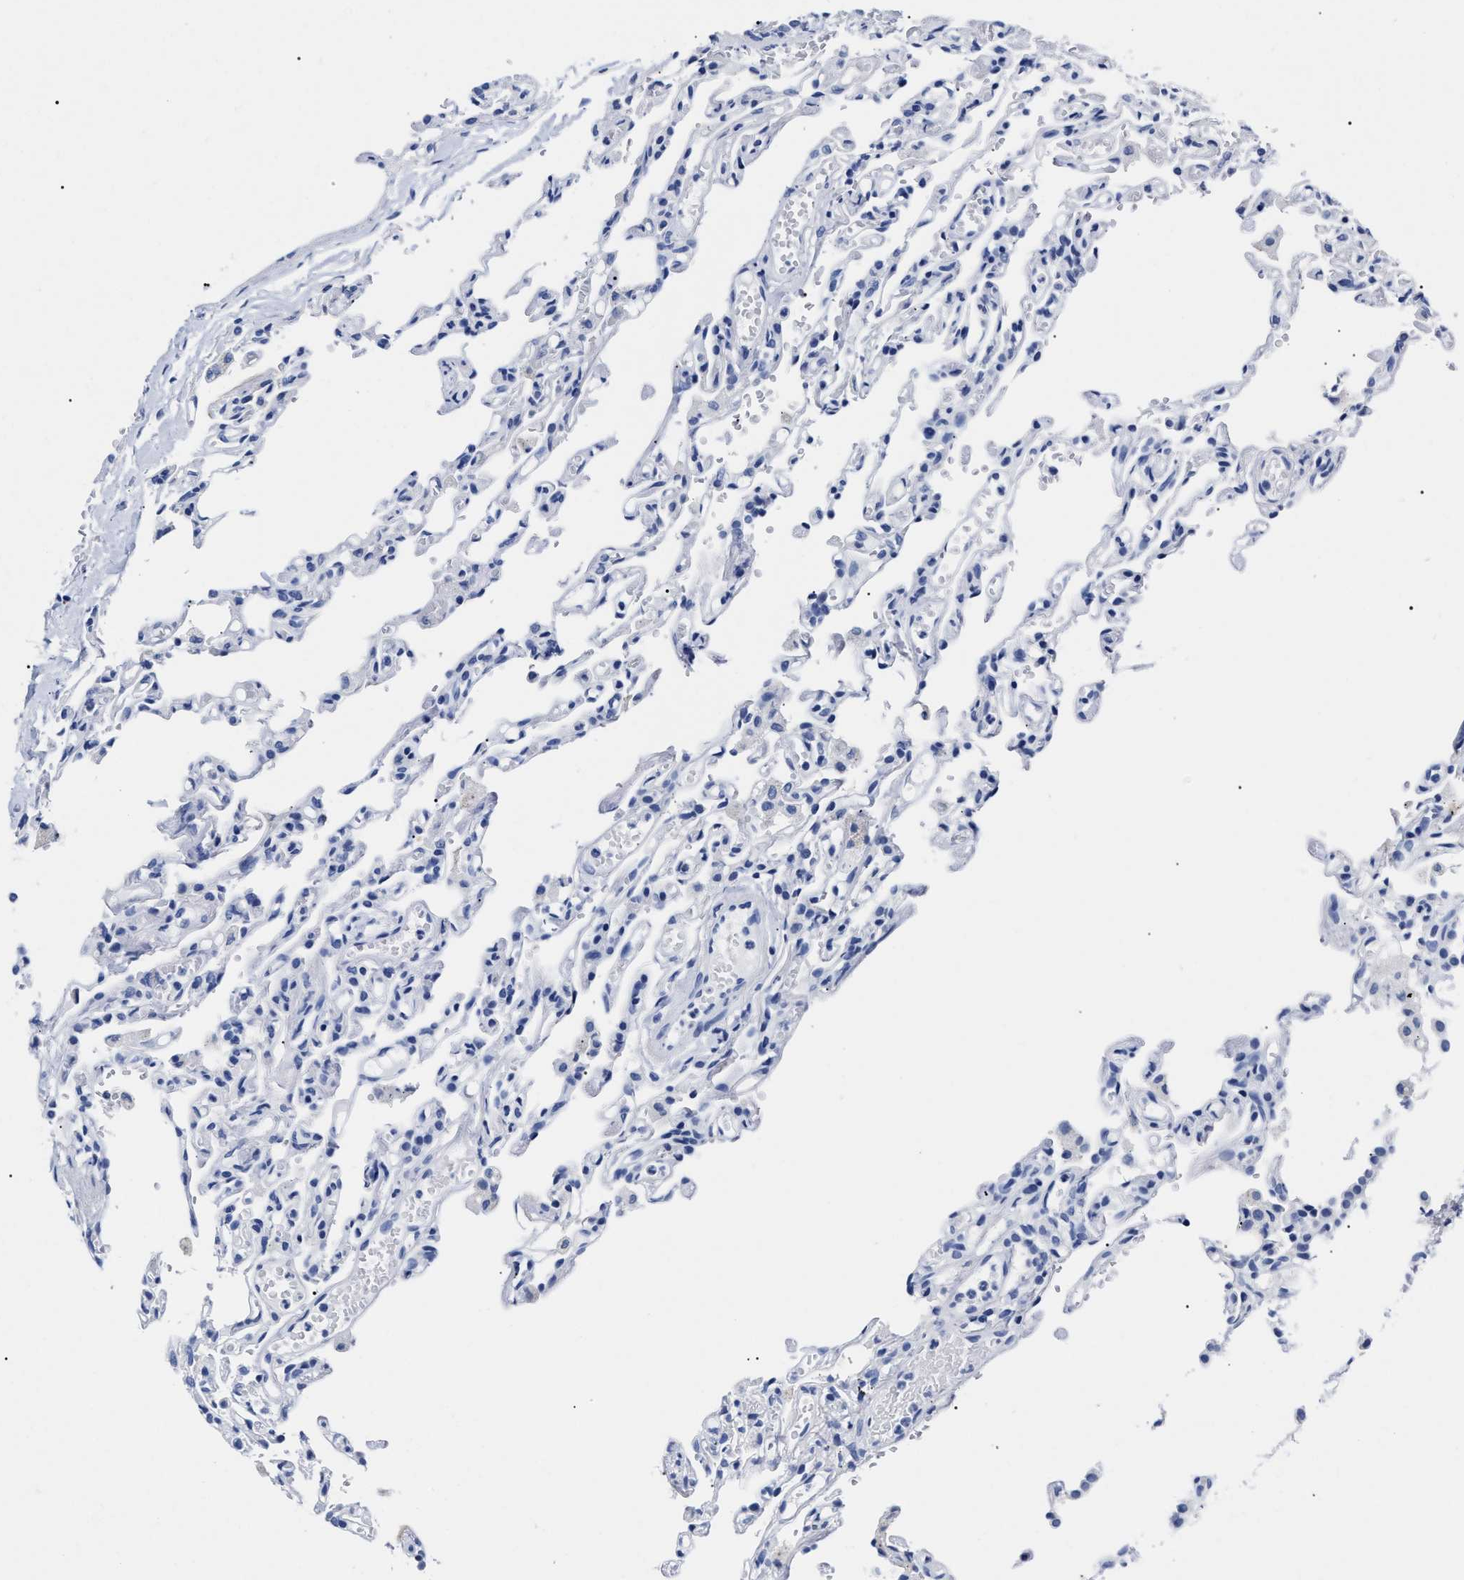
{"staining": {"intensity": "negative", "quantity": "none", "location": "none"}, "tissue": "lung", "cell_type": "Alveolar cells", "image_type": "normal", "snomed": [{"axis": "morphology", "description": "Normal tissue, NOS"}, {"axis": "topography", "description": "Lung"}], "caption": "DAB (3,3'-diaminobenzidine) immunohistochemical staining of normal lung displays no significant staining in alveolar cells. The staining is performed using DAB (3,3'-diaminobenzidine) brown chromogen with nuclei counter-stained in using hematoxylin.", "gene": "ALPG", "patient": {"sex": "male", "age": 21}}